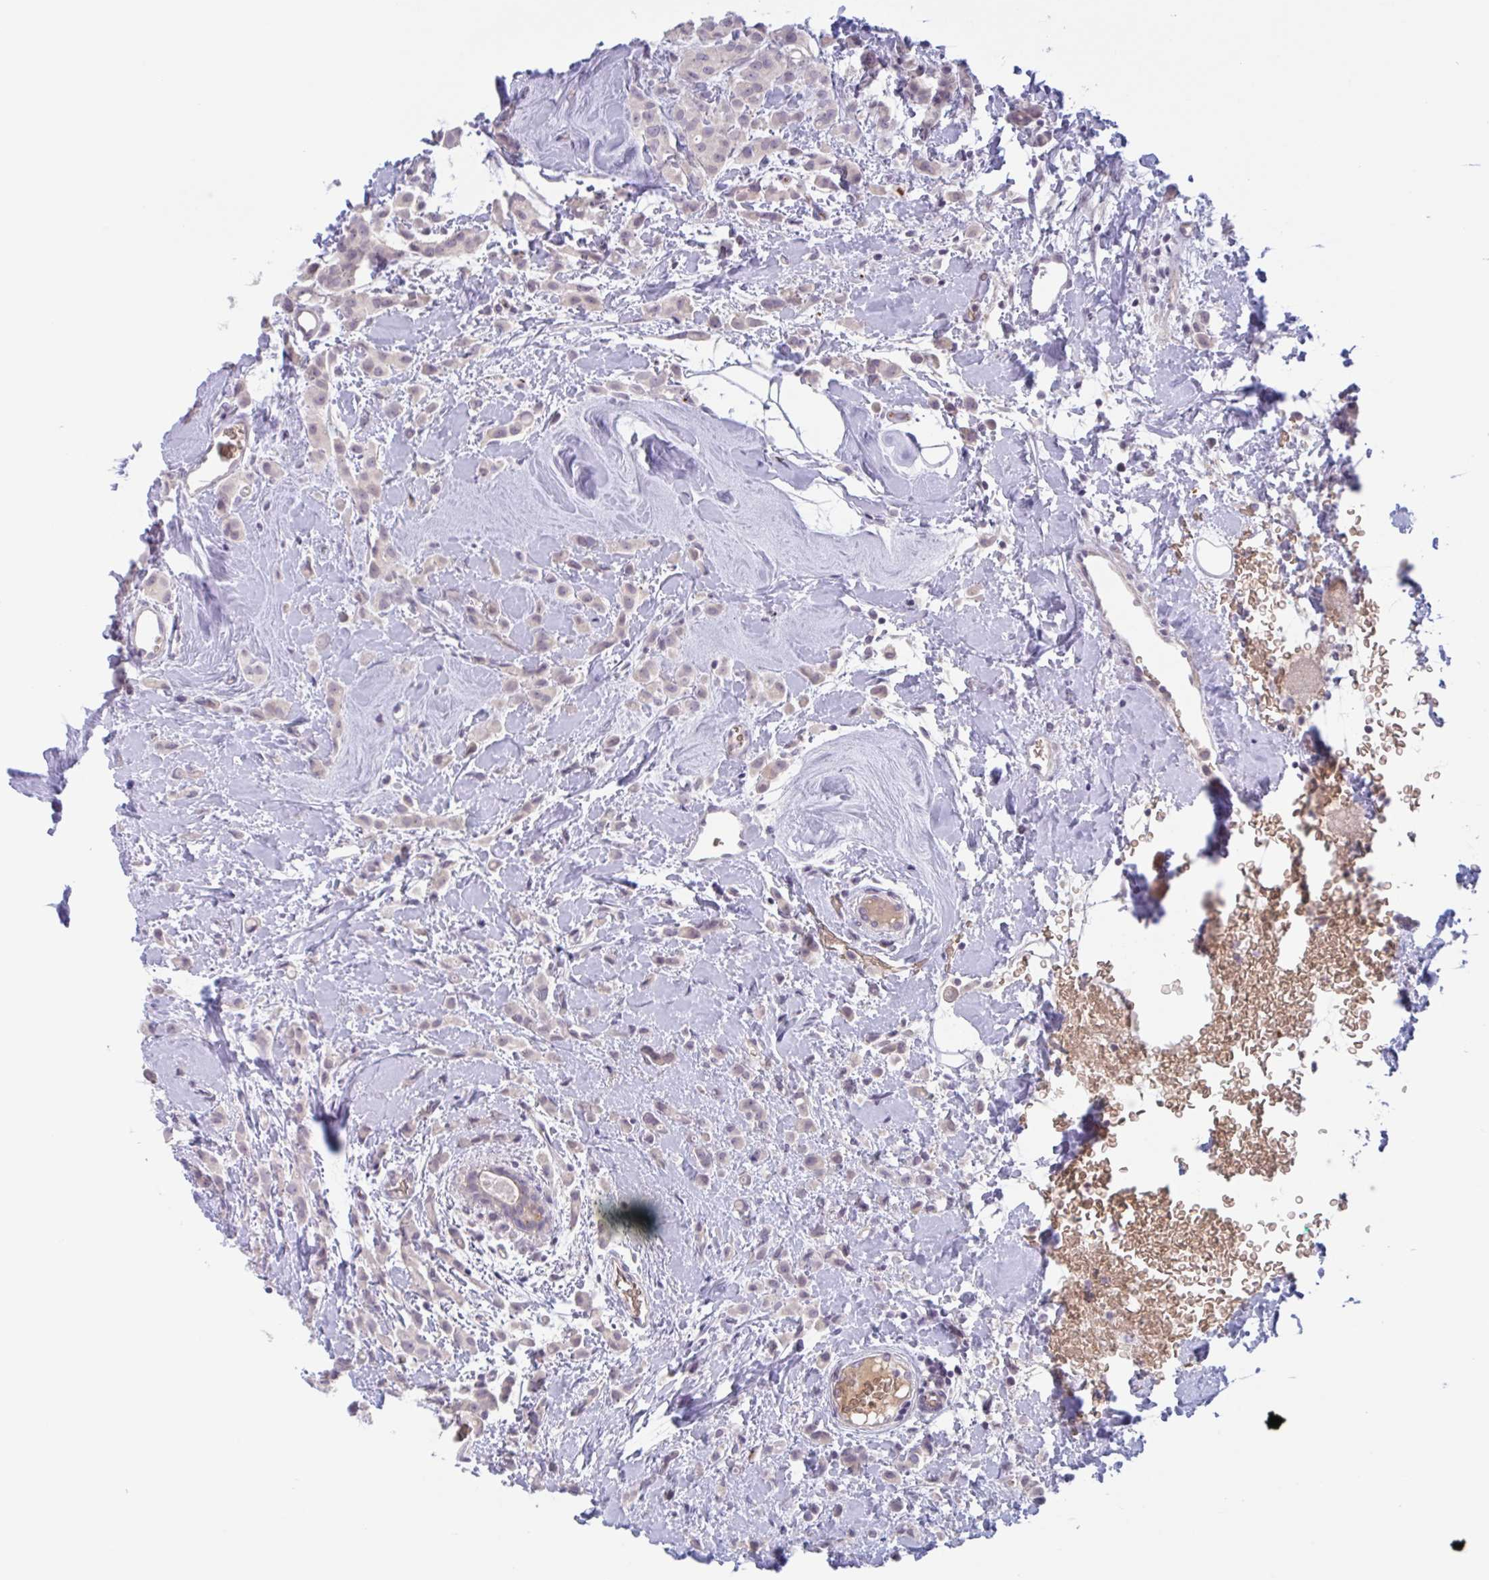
{"staining": {"intensity": "negative", "quantity": "none", "location": "none"}, "tissue": "breast cancer", "cell_type": "Tumor cells", "image_type": "cancer", "snomed": [{"axis": "morphology", "description": "Lobular carcinoma"}, {"axis": "topography", "description": "Breast"}], "caption": "Image shows no protein positivity in tumor cells of breast cancer tissue.", "gene": "RHAG", "patient": {"sex": "female", "age": 68}}